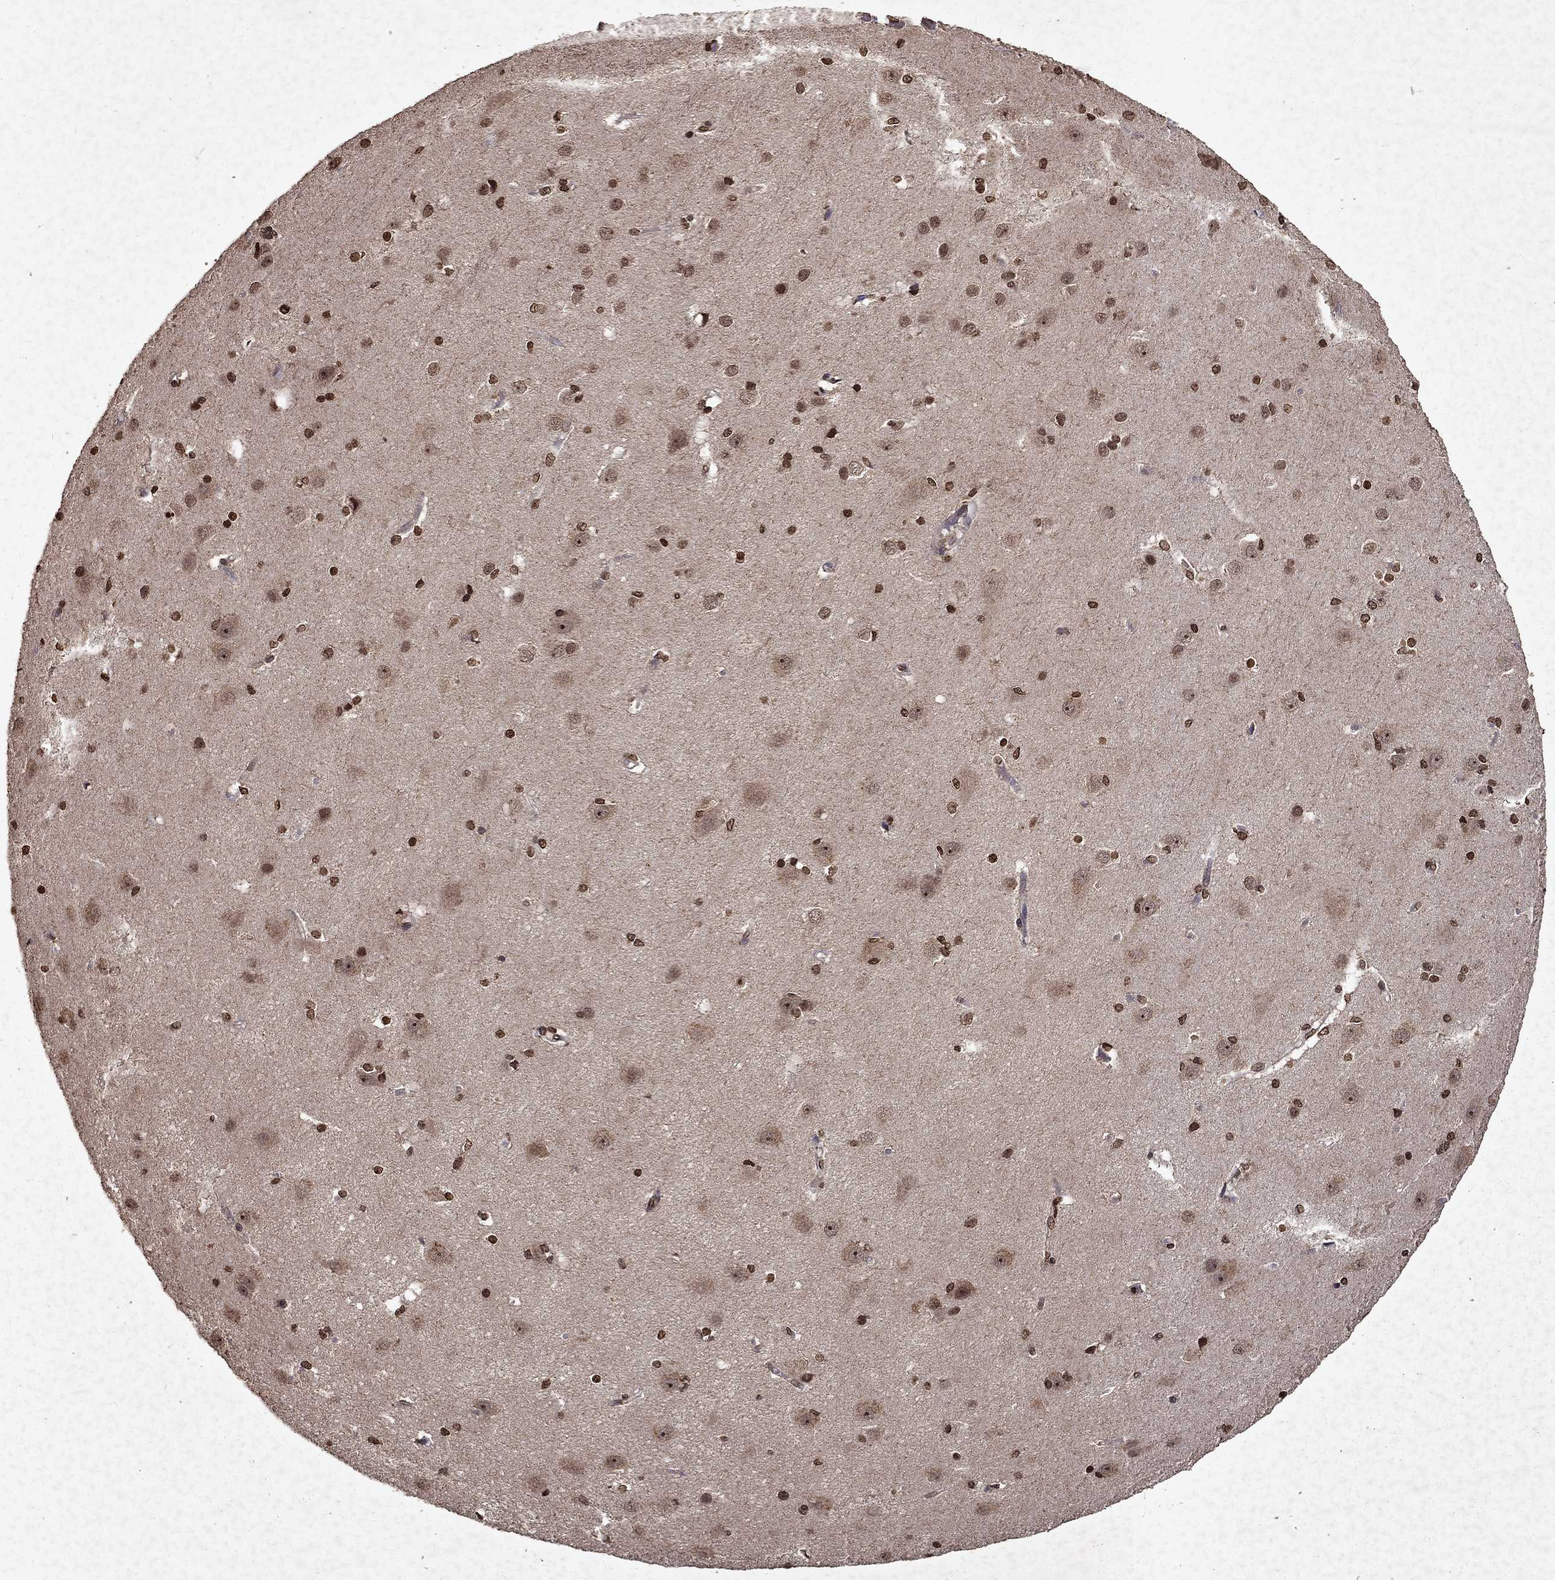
{"staining": {"intensity": "moderate", "quantity": "25%-75%", "location": "nuclear"}, "tissue": "cerebral cortex", "cell_type": "Endothelial cells", "image_type": "normal", "snomed": [{"axis": "morphology", "description": "Normal tissue, NOS"}, {"axis": "topography", "description": "Cerebral cortex"}], "caption": "Cerebral cortex stained with a protein marker displays moderate staining in endothelial cells.", "gene": "PIN4", "patient": {"sex": "male", "age": 37}}